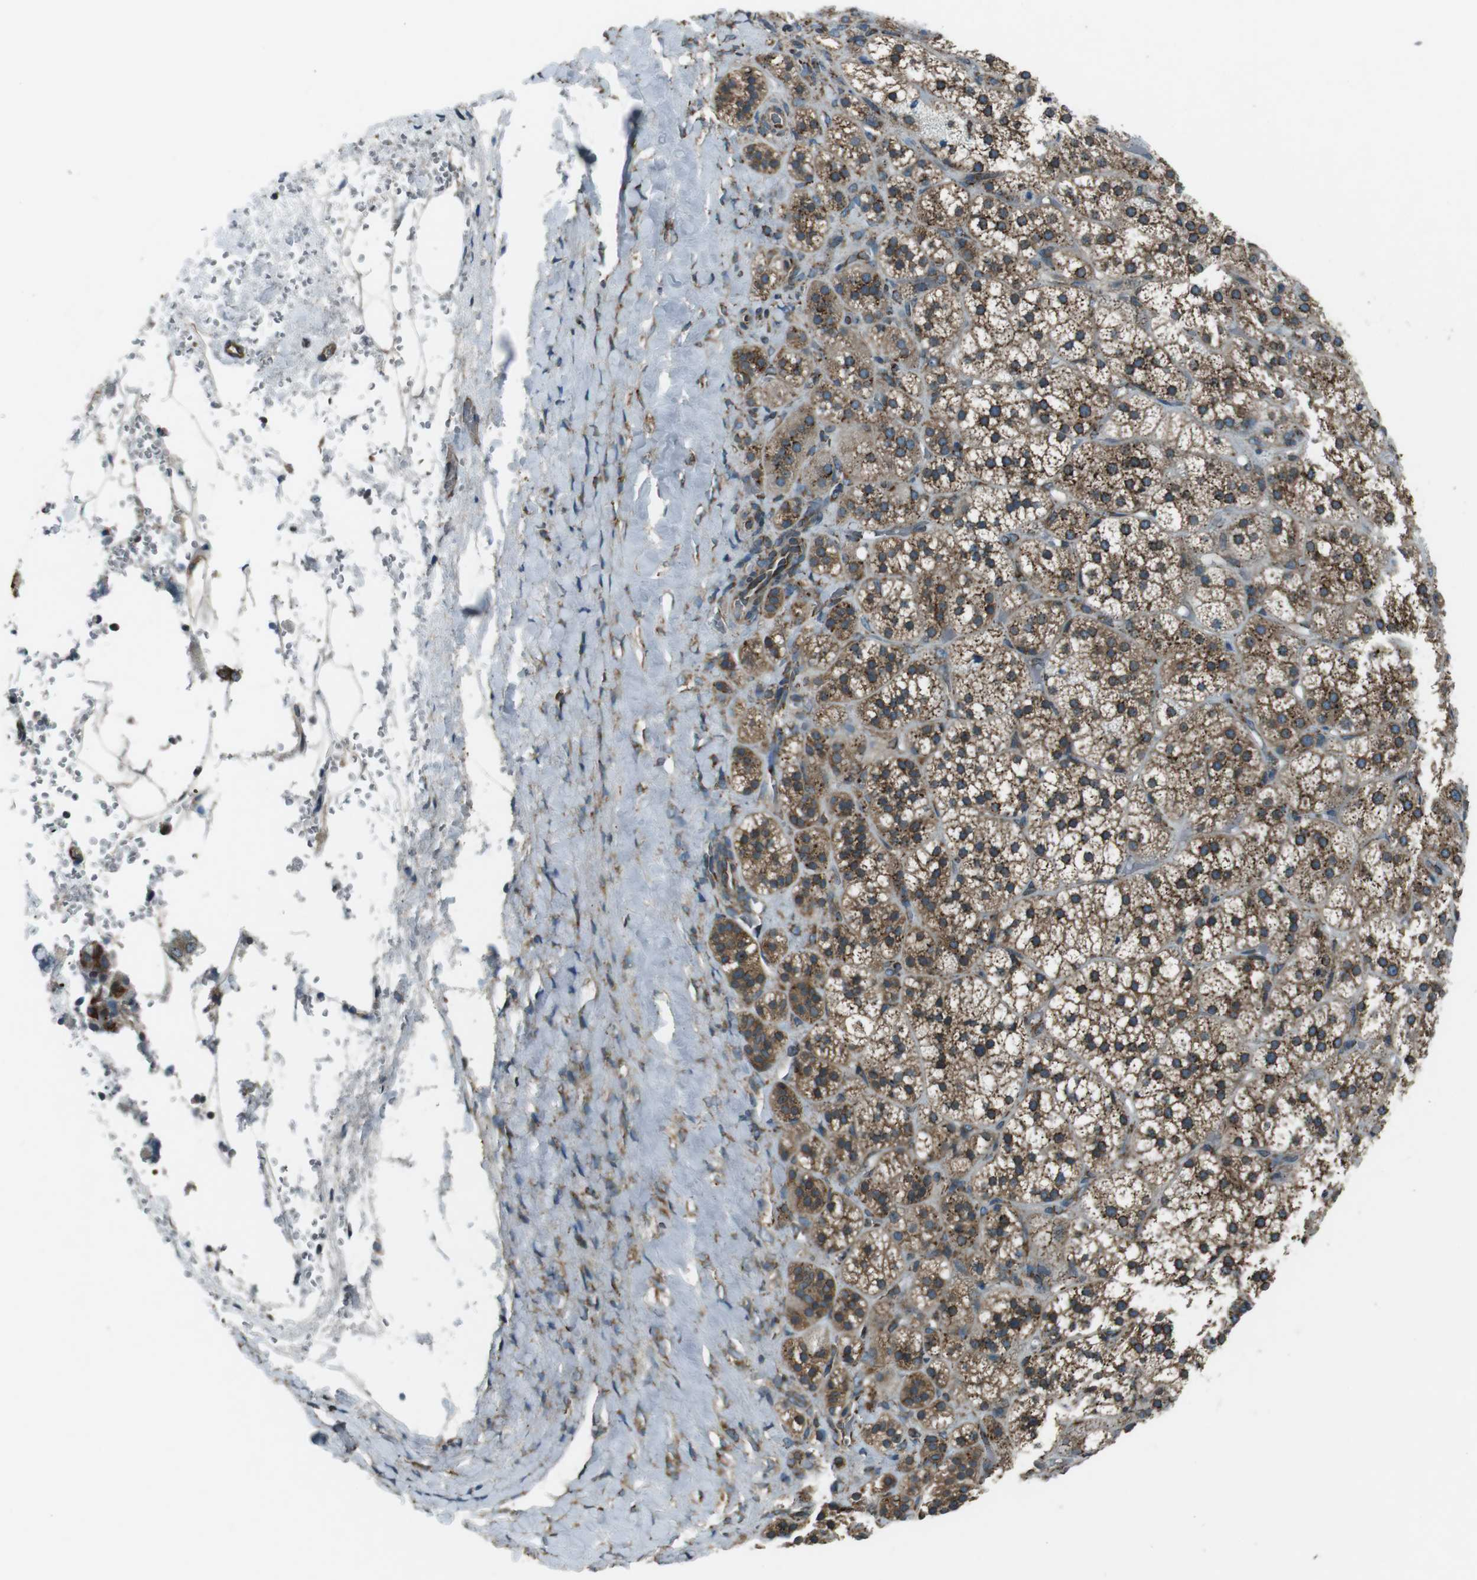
{"staining": {"intensity": "strong", "quantity": ">75%", "location": "cytoplasmic/membranous"}, "tissue": "adrenal gland", "cell_type": "Glandular cells", "image_type": "normal", "snomed": [{"axis": "morphology", "description": "Normal tissue, NOS"}, {"axis": "topography", "description": "Adrenal gland"}], "caption": "Brown immunohistochemical staining in unremarkable adrenal gland reveals strong cytoplasmic/membranous positivity in about >75% of glandular cells.", "gene": "KTN1", "patient": {"sex": "female", "age": 71}}